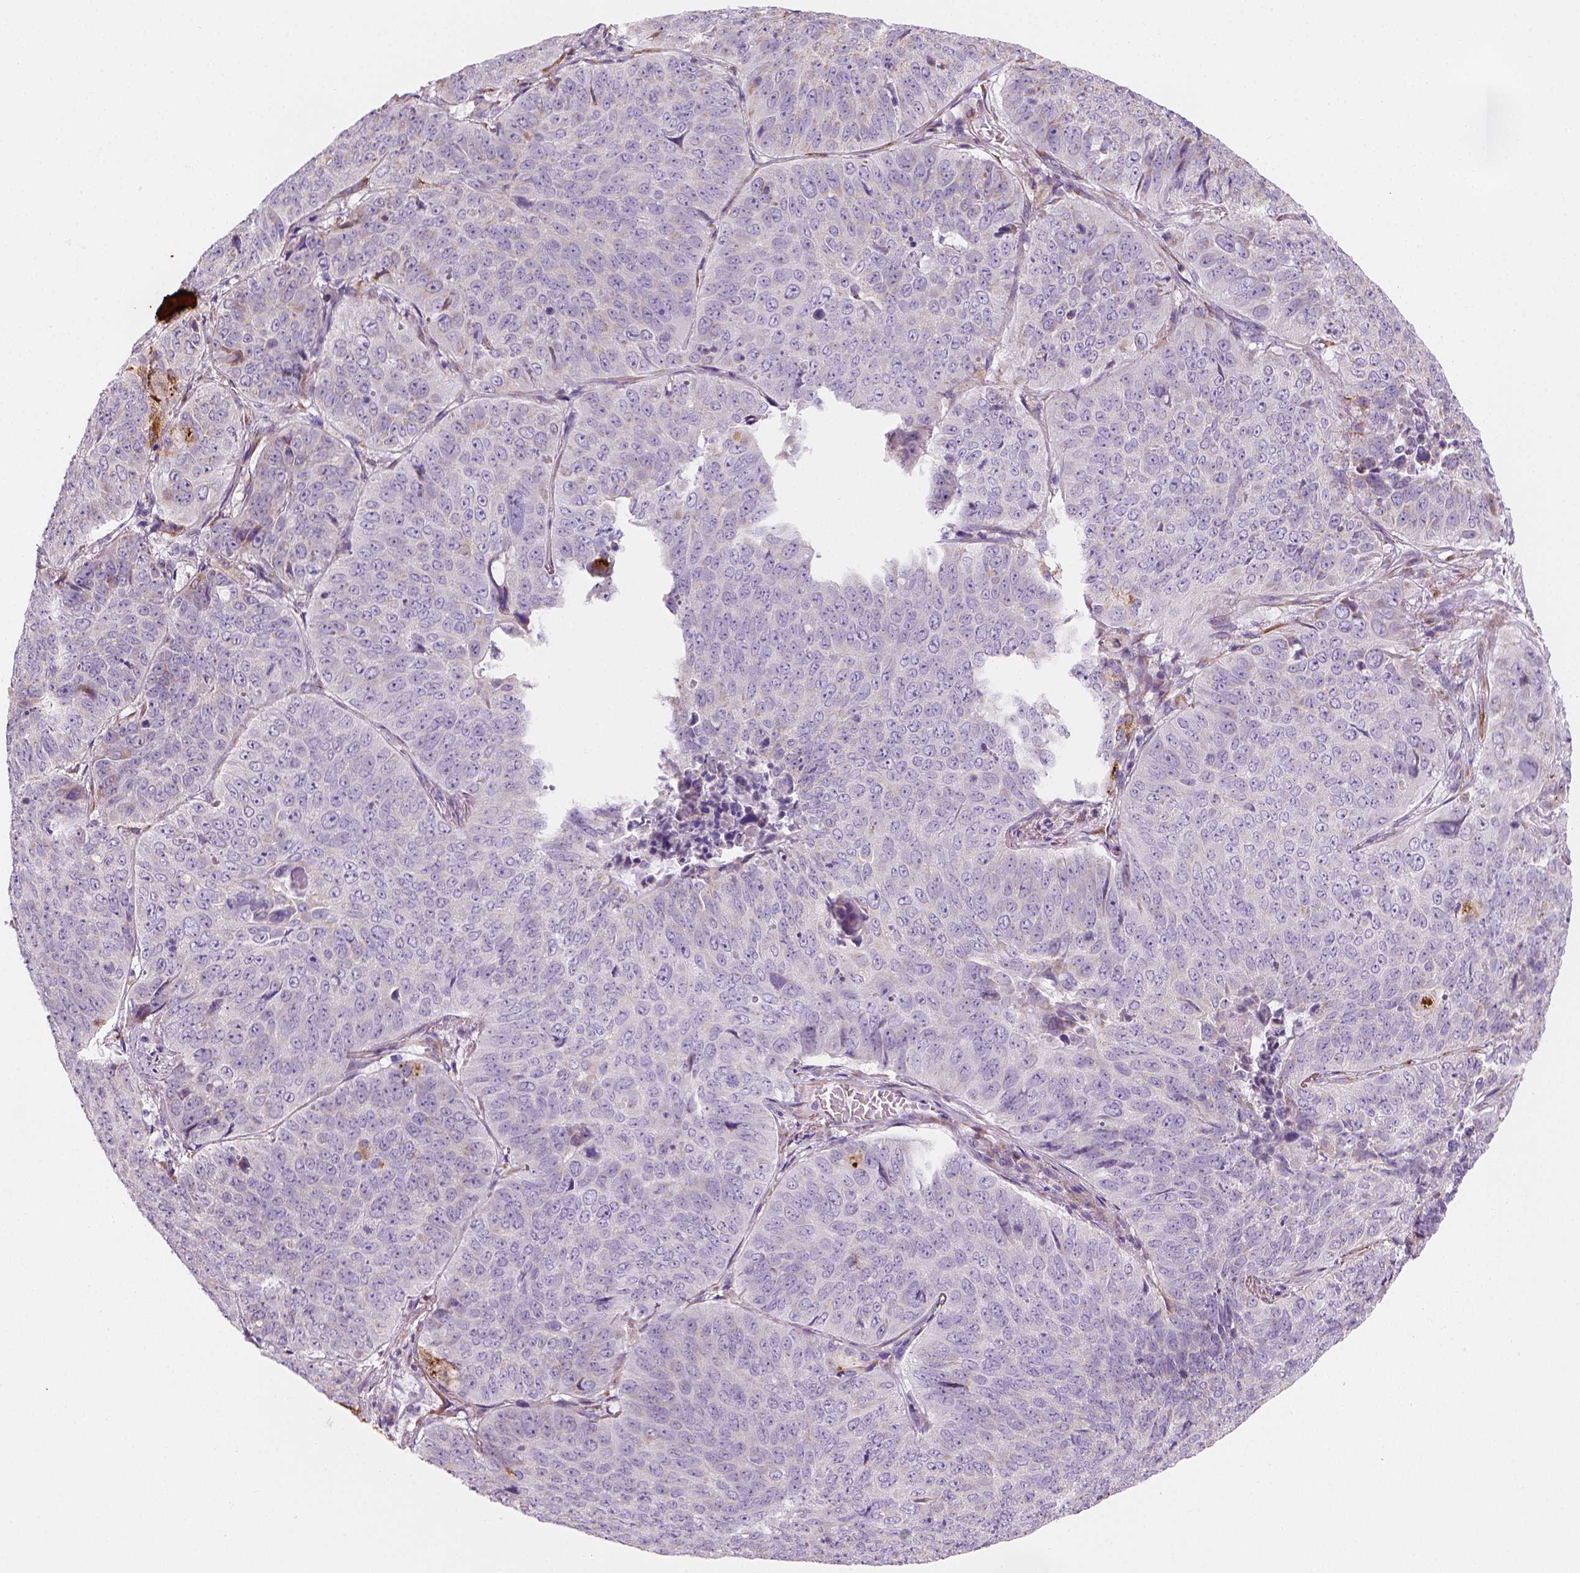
{"staining": {"intensity": "negative", "quantity": "none", "location": "none"}, "tissue": "lung cancer", "cell_type": "Tumor cells", "image_type": "cancer", "snomed": [{"axis": "morphology", "description": "Normal tissue, NOS"}, {"axis": "morphology", "description": "Squamous cell carcinoma, NOS"}, {"axis": "topography", "description": "Bronchus"}, {"axis": "topography", "description": "Lung"}], "caption": "Immunohistochemical staining of human squamous cell carcinoma (lung) shows no significant staining in tumor cells. (Stains: DAB IHC with hematoxylin counter stain, Microscopy: brightfield microscopy at high magnification).", "gene": "CES2", "patient": {"sex": "male", "age": 64}}